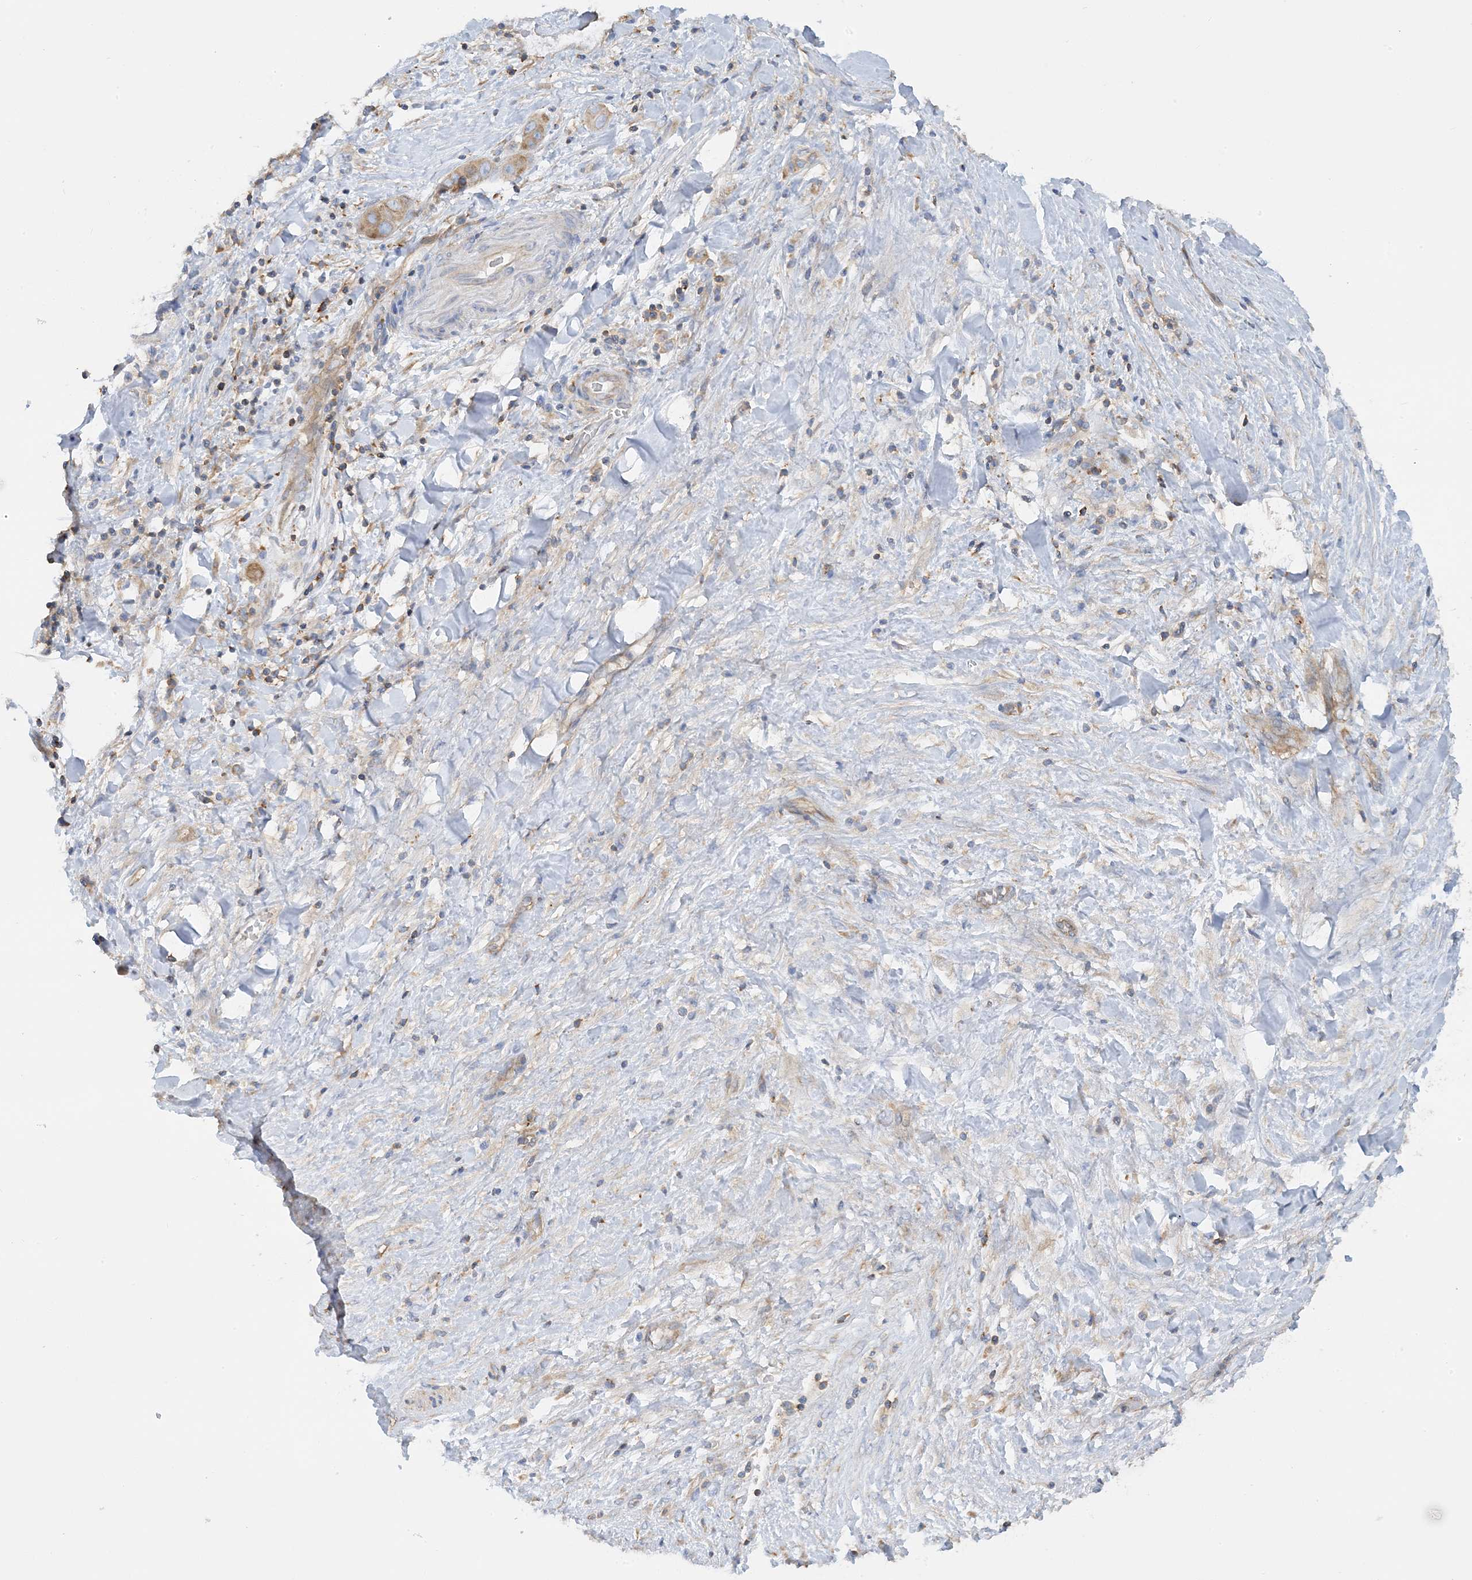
{"staining": {"intensity": "moderate", "quantity": ">75%", "location": "cytoplasmic/membranous"}, "tissue": "liver cancer", "cell_type": "Tumor cells", "image_type": "cancer", "snomed": [{"axis": "morphology", "description": "Cholangiocarcinoma"}, {"axis": "topography", "description": "Liver"}], "caption": "A high-resolution micrograph shows IHC staining of liver cancer, which displays moderate cytoplasmic/membranous expression in approximately >75% of tumor cells.", "gene": "CALHM5", "patient": {"sex": "female", "age": 52}}